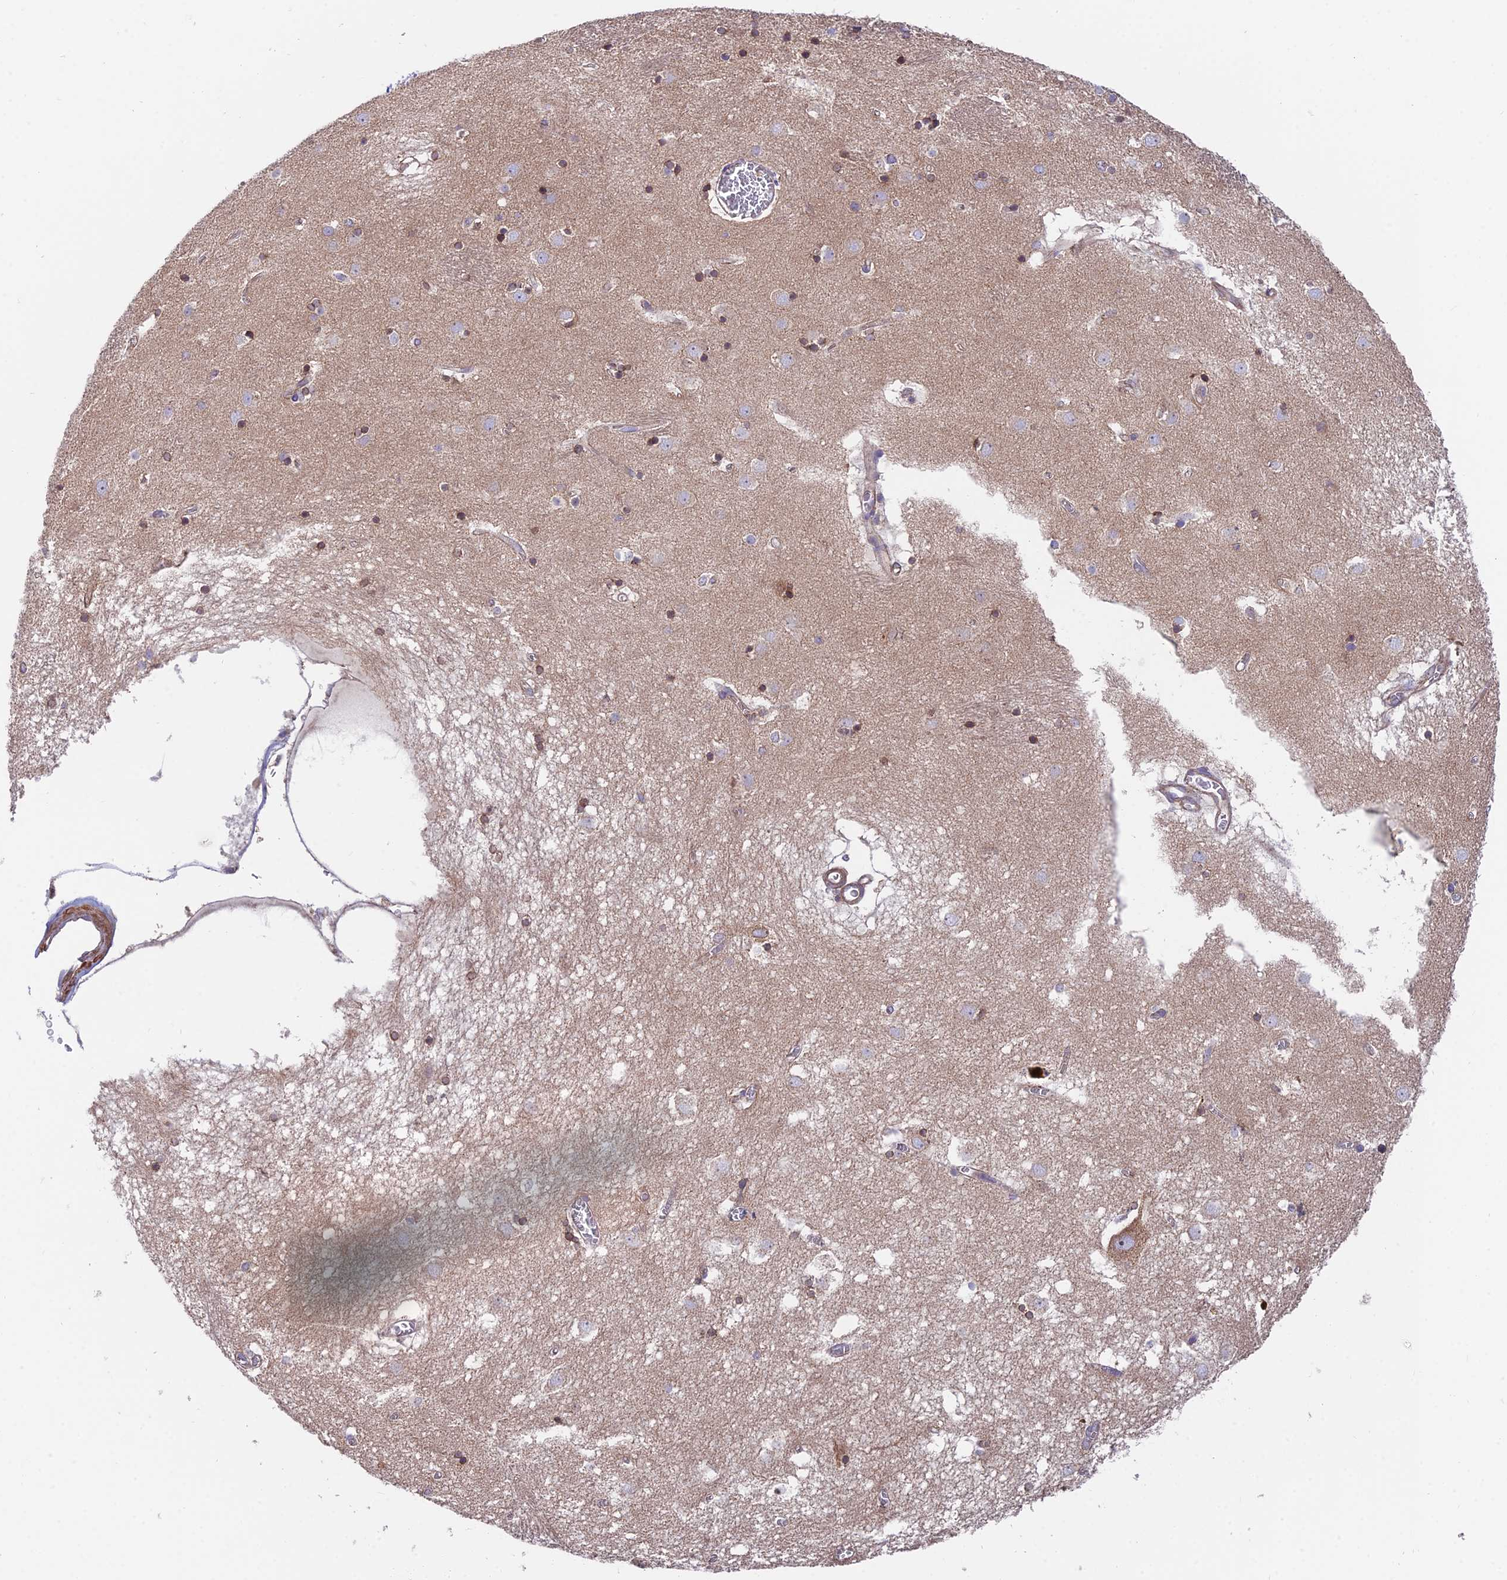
{"staining": {"intensity": "moderate", "quantity": ">75%", "location": "cytoplasmic/membranous"}, "tissue": "caudate", "cell_type": "Glial cells", "image_type": "normal", "snomed": [{"axis": "morphology", "description": "Normal tissue, NOS"}, {"axis": "topography", "description": "Lateral ventricle wall"}], "caption": "An IHC image of benign tissue is shown. Protein staining in brown shows moderate cytoplasmic/membranous positivity in caudate within glial cells.", "gene": "TBC1D20", "patient": {"sex": "male", "age": 70}}